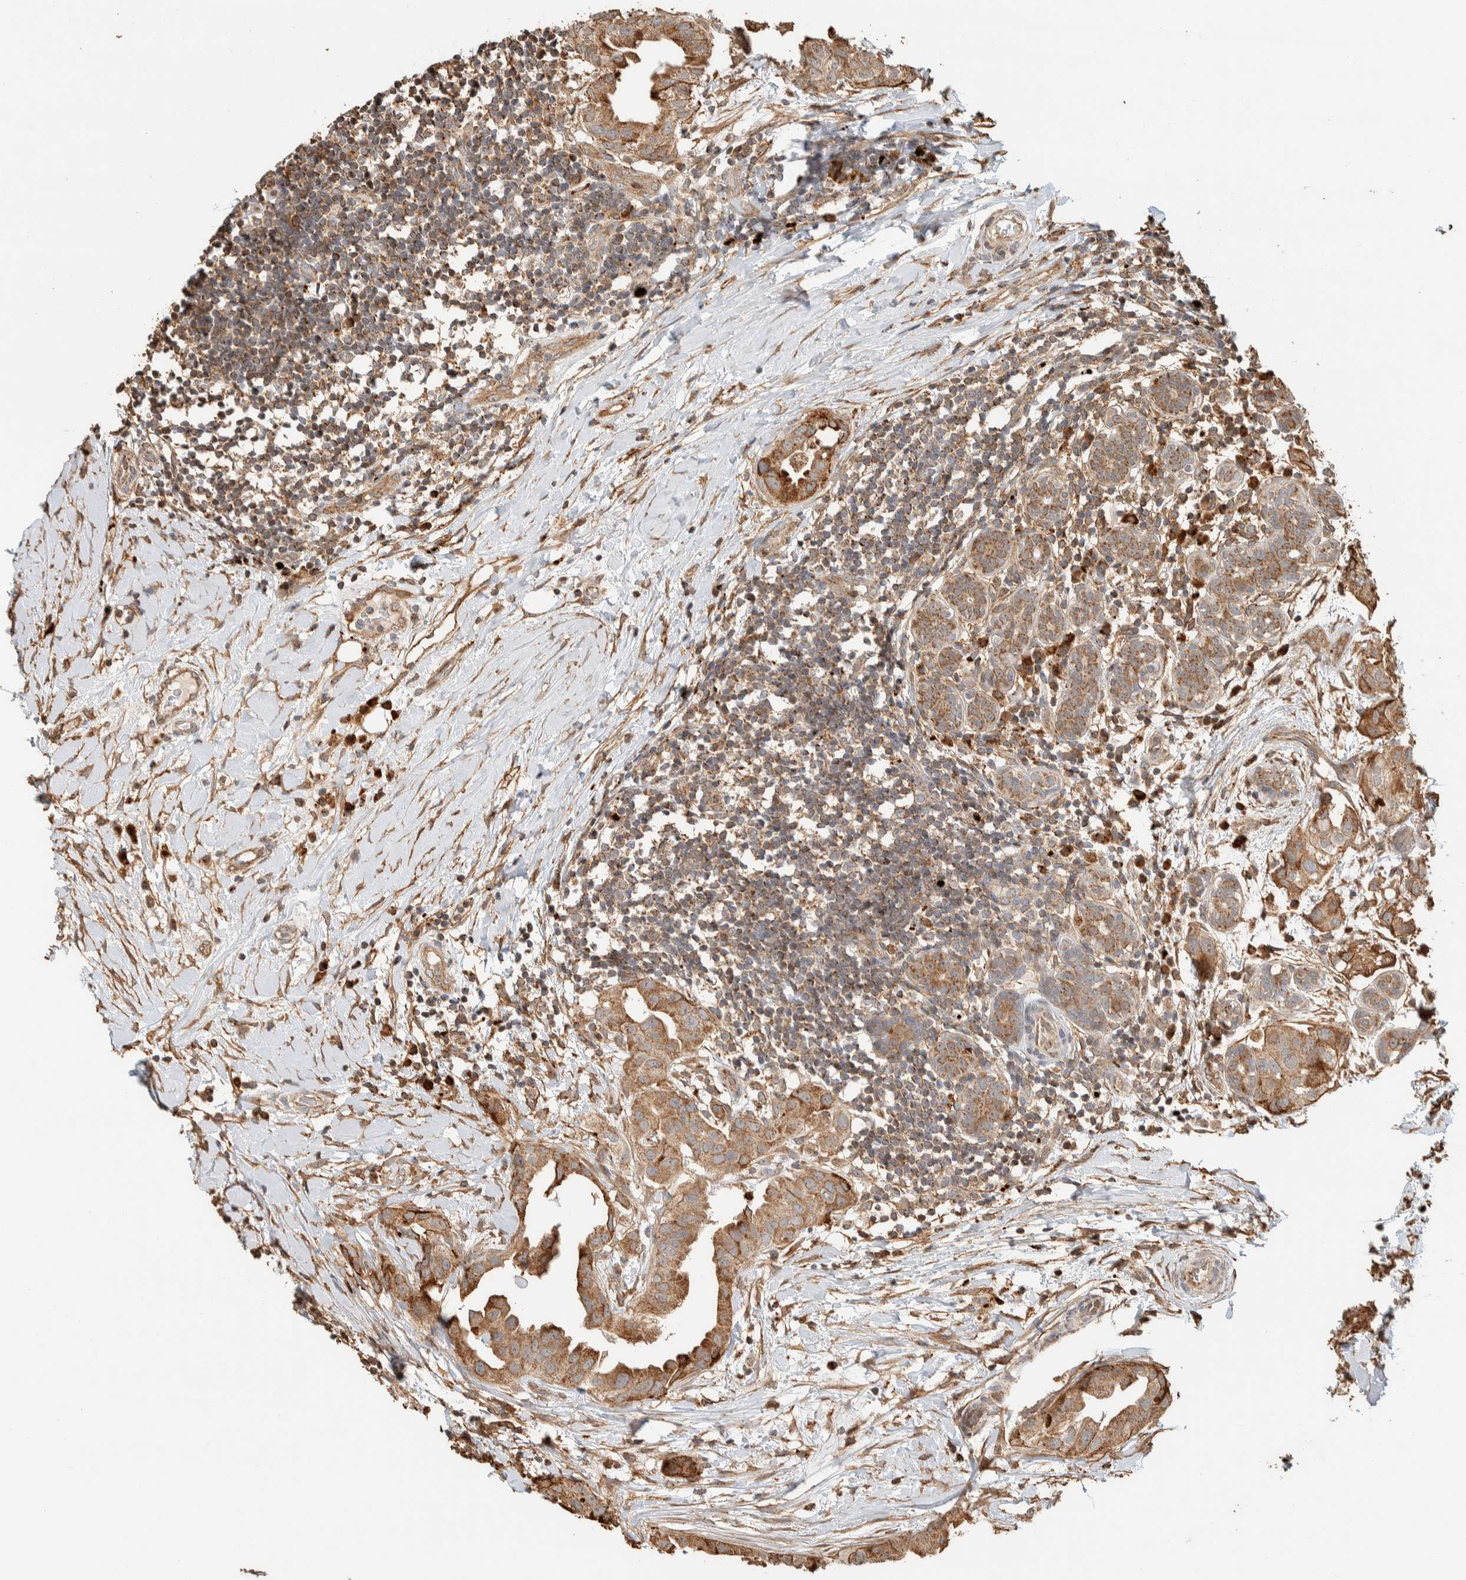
{"staining": {"intensity": "moderate", "quantity": ">75%", "location": "cytoplasmic/membranous"}, "tissue": "breast cancer", "cell_type": "Tumor cells", "image_type": "cancer", "snomed": [{"axis": "morphology", "description": "Duct carcinoma"}, {"axis": "topography", "description": "Breast"}], "caption": "Moderate cytoplasmic/membranous protein positivity is appreciated in approximately >75% of tumor cells in invasive ductal carcinoma (breast). (DAB IHC, brown staining for protein, blue staining for nuclei).", "gene": "KIF9", "patient": {"sex": "female", "age": 40}}